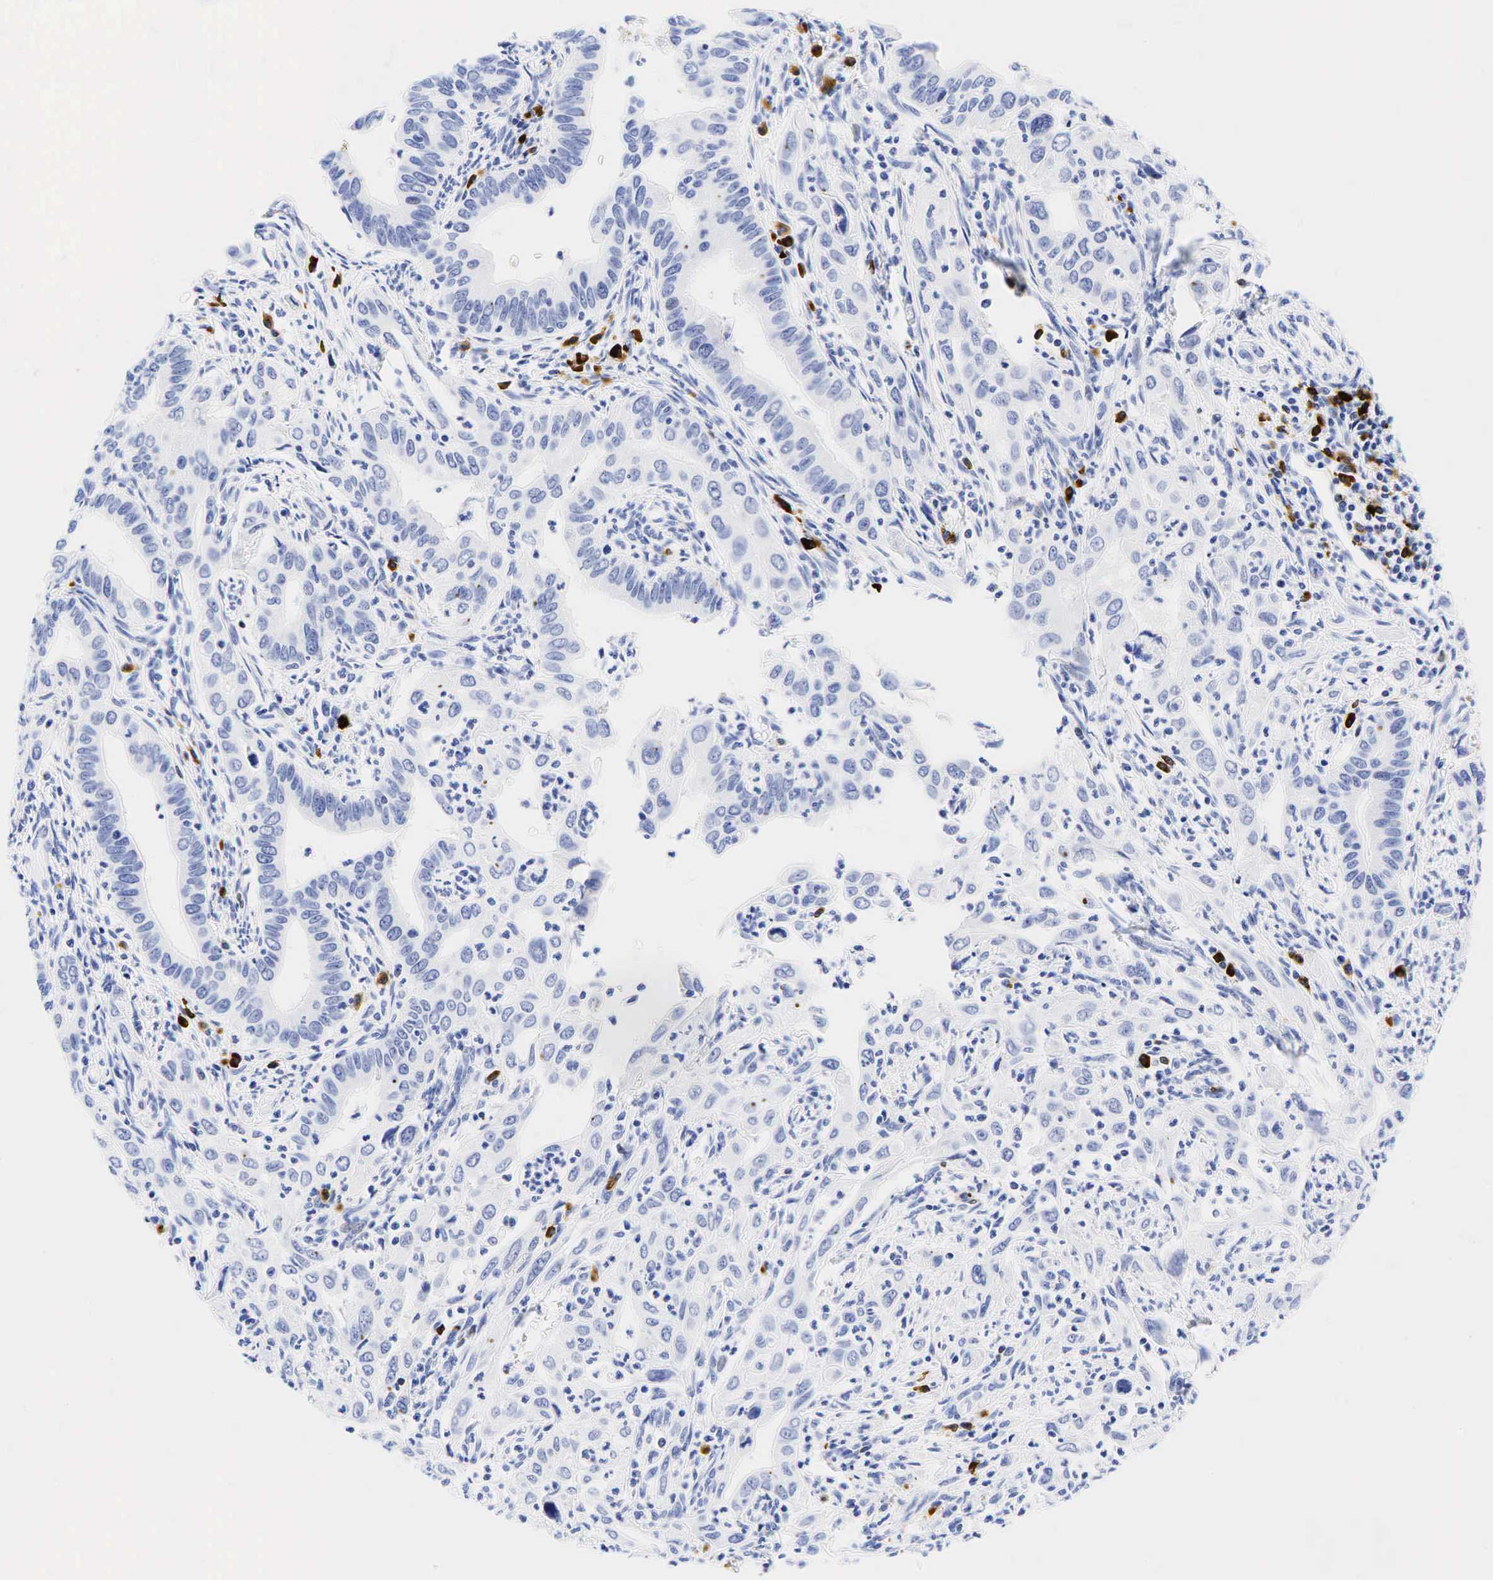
{"staining": {"intensity": "negative", "quantity": "none", "location": "none"}, "tissue": "cervical cancer", "cell_type": "Tumor cells", "image_type": "cancer", "snomed": [{"axis": "morphology", "description": "Normal tissue, NOS"}, {"axis": "morphology", "description": "Adenocarcinoma, NOS"}, {"axis": "topography", "description": "Cervix"}], "caption": "Adenocarcinoma (cervical) stained for a protein using IHC shows no staining tumor cells.", "gene": "CD79A", "patient": {"sex": "female", "age": 34}}